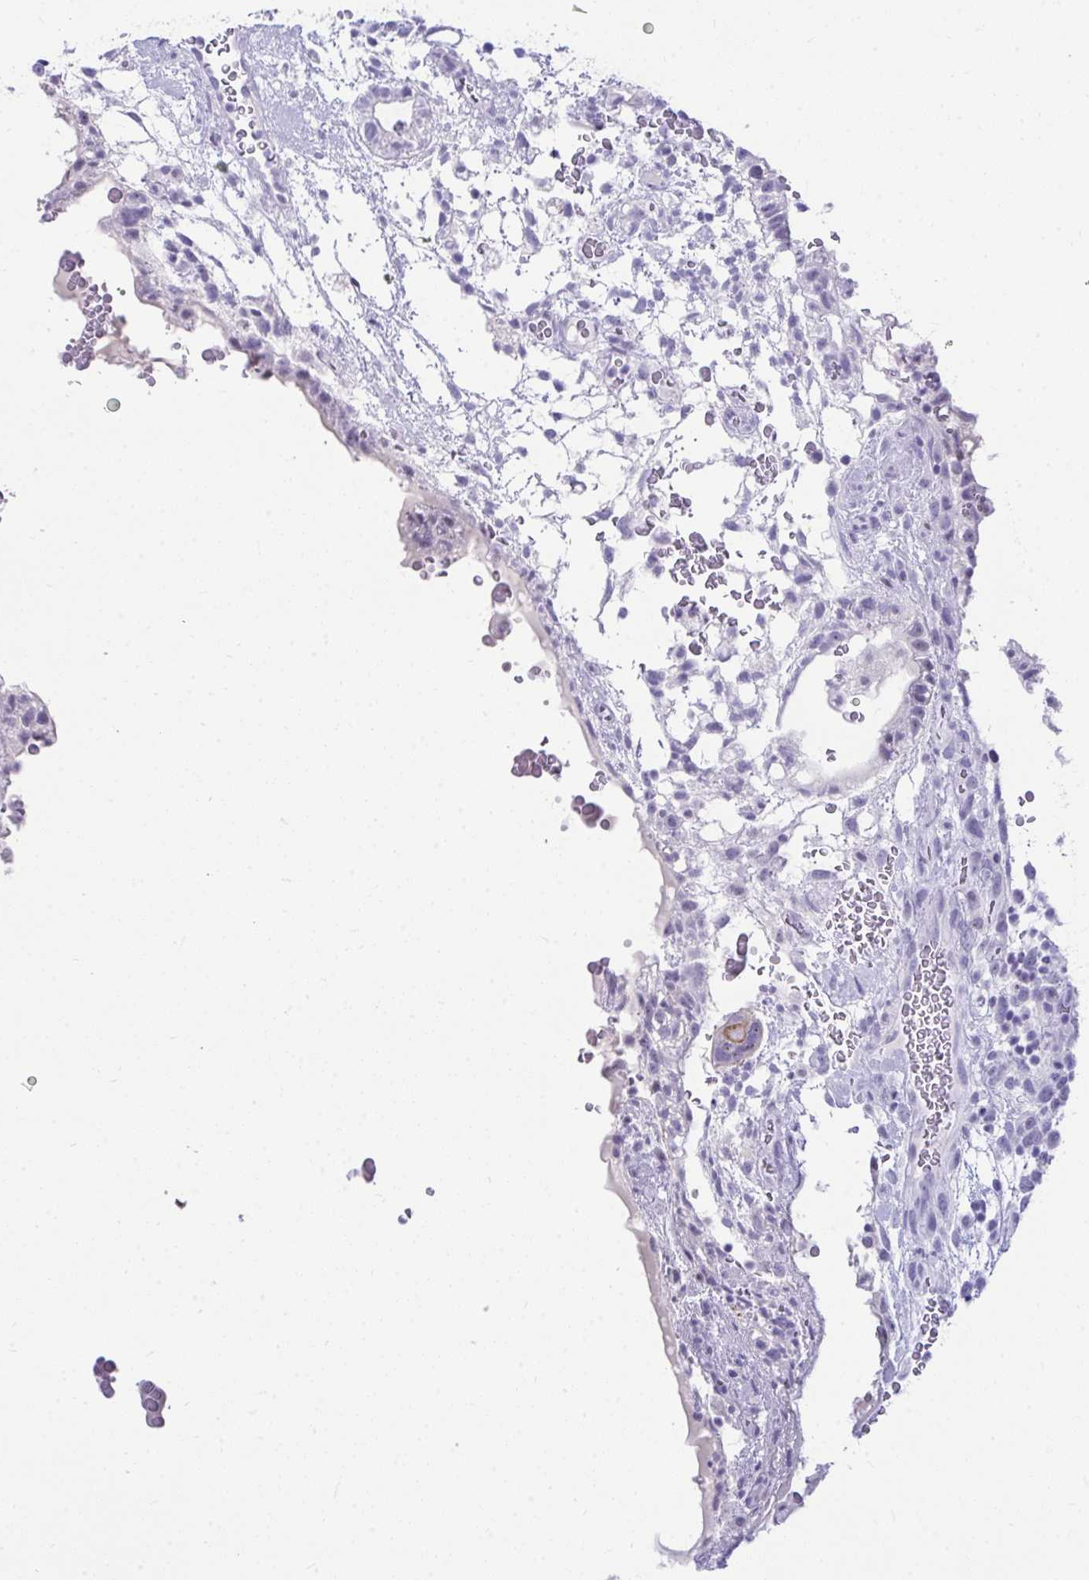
{"staining": {"intensity": "negative", "quantity": "none", "location": "none"}, "tissue": "testis cancer", "cell_type": "Tumor cells", "image_type": "cancer", "snomed": [{"axis": "morphology", "description": "Carcinoma, Embryonal, NOS"}, {"axis": "topography", "description": "Testis"}], "caption": "A histopathology image of human testis cancer is negative for staining in tumor cells.", "gene": "OR5F1", "patient": {"sex": "male", "age": 32}}